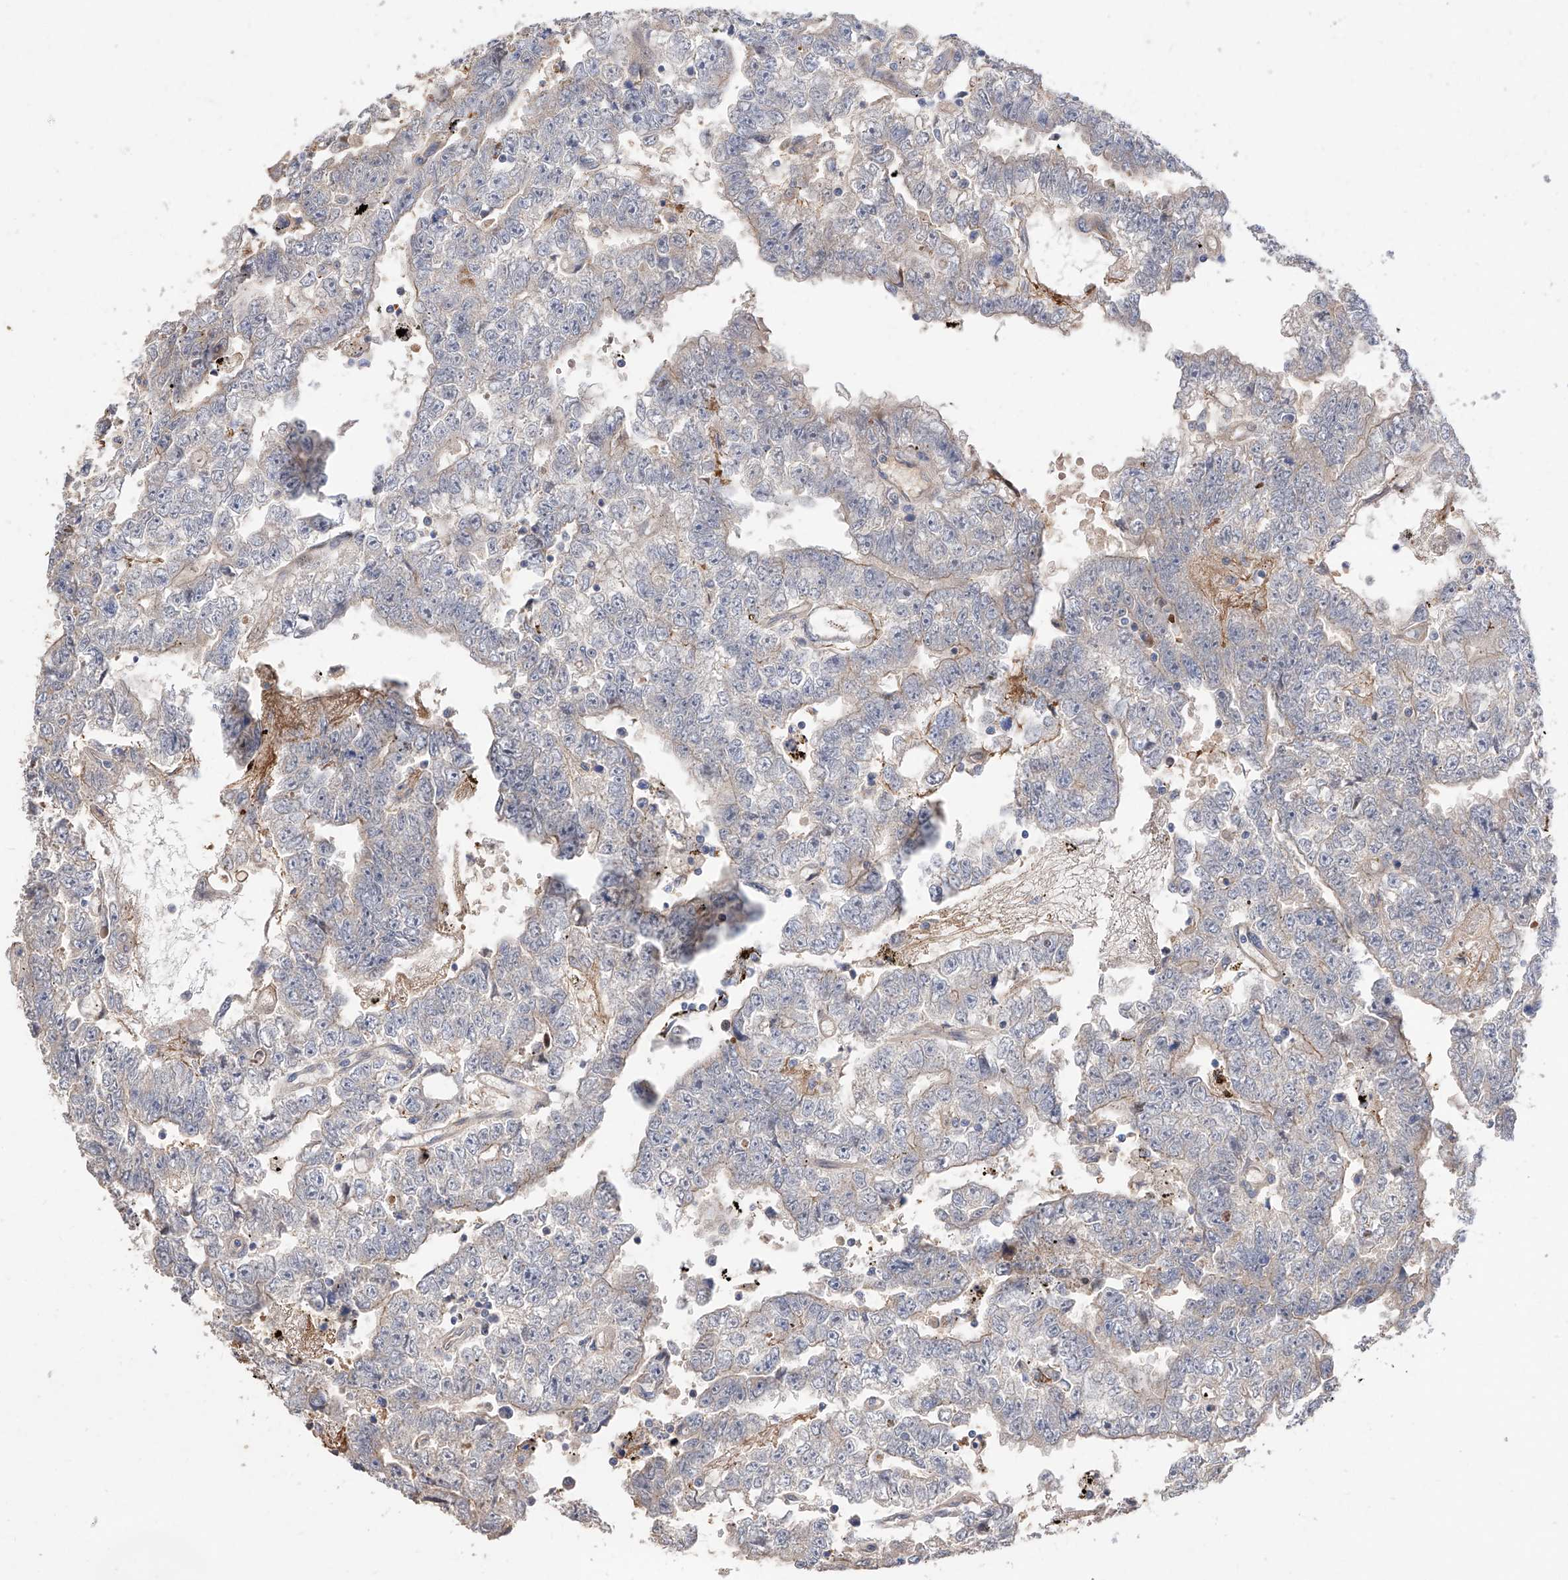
{"staining": {"intensity": "negative", "quantity": "none", "location": "none"}, "tissue": "testis cancer", "cell_type": "Tumor cells", "image_type": "cancer", "snomed": [{"axis": "morphology", "description": "Carcinoma, Embryonal, NOS"}, {"axis": "topography", "description": "Testis"}], "caption": "IHC histopathology image of human testis cancer (embryonal carcinoma) stained for a protein (brown), which shows no positivity in tumor cells.", "gene": "FUCA2", "patient": {"sex": "male", "age": 25}}